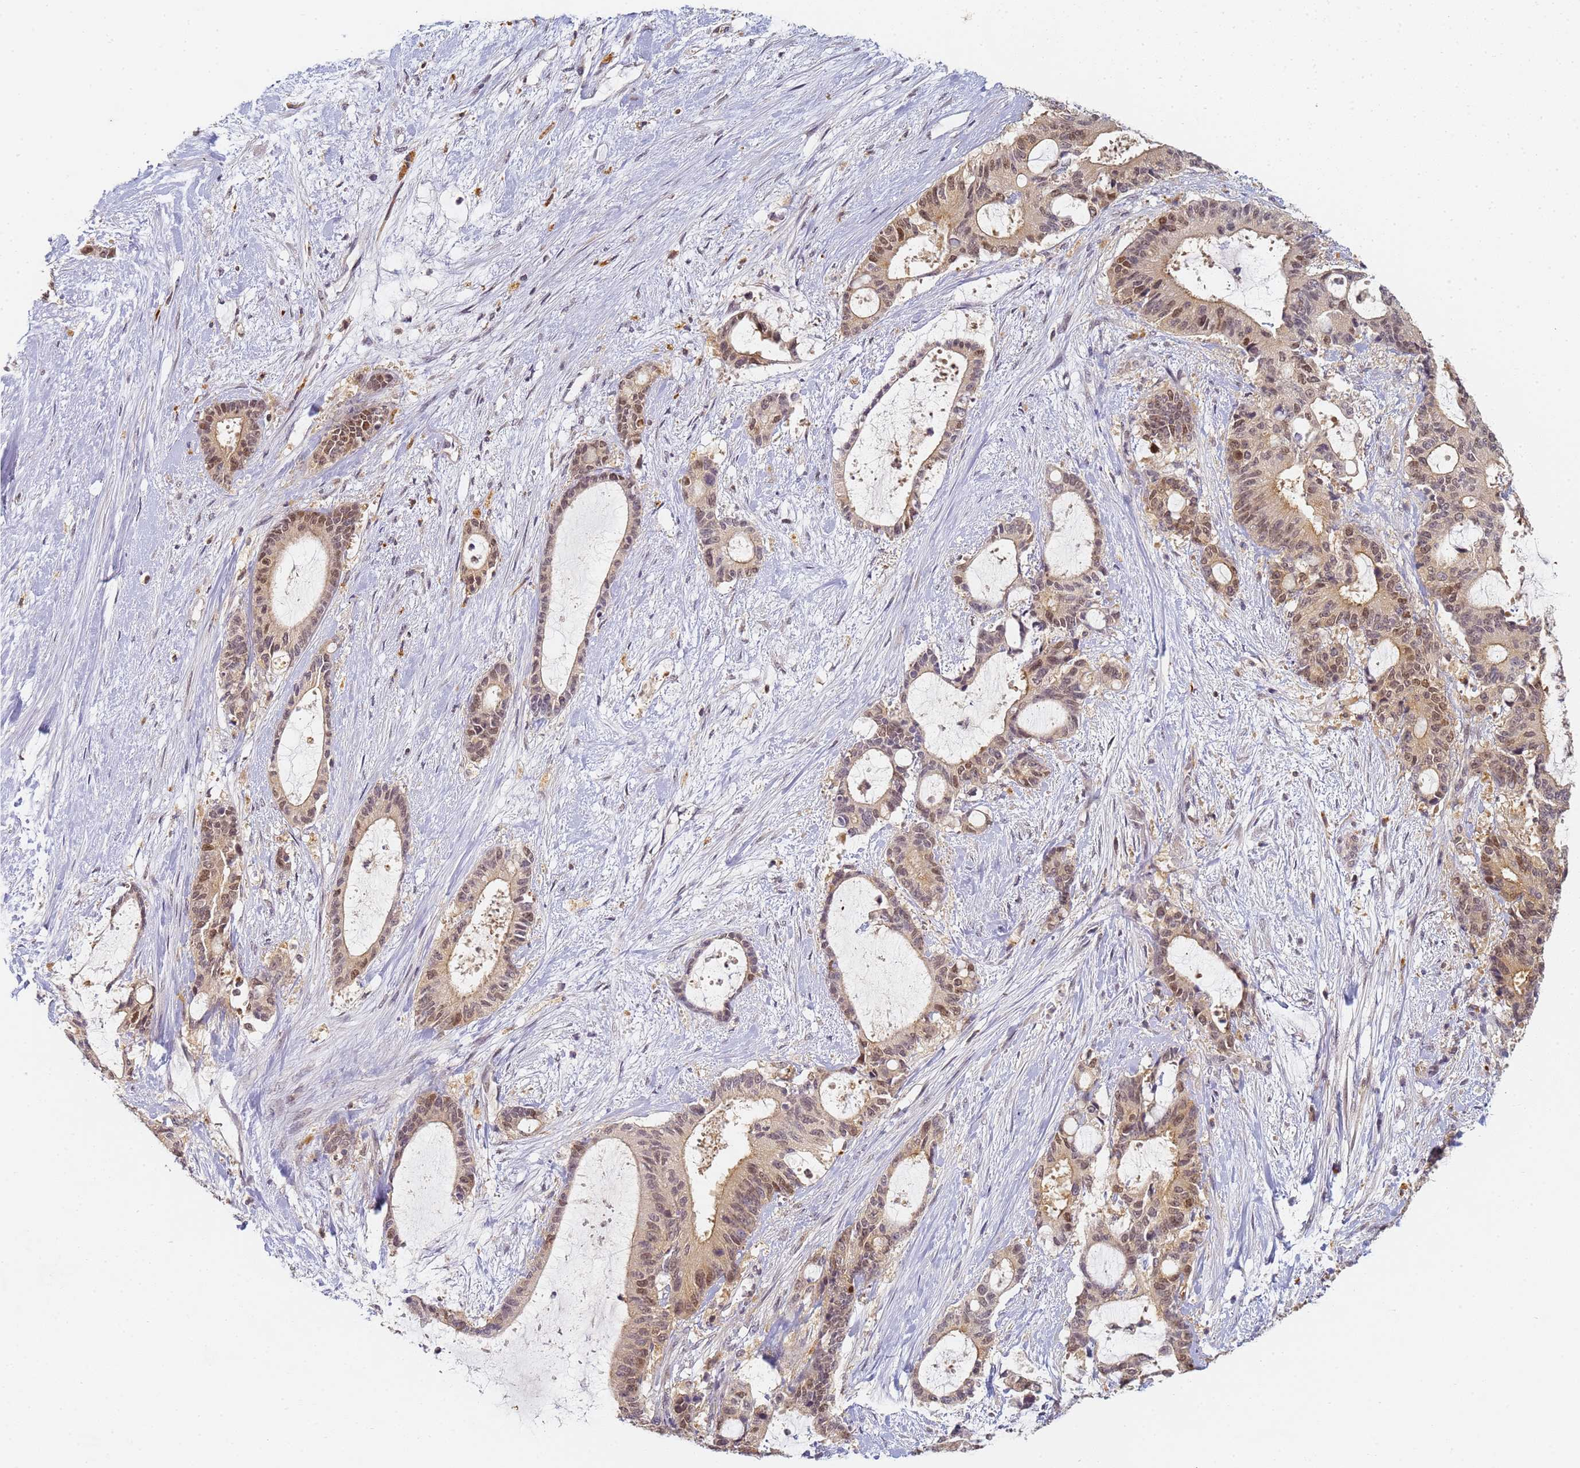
{"staining": {"intensity": "moderate", "quantity": ">75%", "location": "nuclear"}, "tissue": "liver cancer", "cell_type": "Tumor cells", "image_type": "cancer", "snomed": [{"axis": "morphology", "description": "Normal tissue, NOS"}, {"axis": "morphology", "description": "Cholangiocarcinoma"}, {"axis": "topography", "description": "Liver"}, {"axis": "topography", "description": "Peripheral nerve tissue"}], "caption": "IHC histopathology image of neoplastic tissue: human liver cholangiocarcinoma stained using immunohistochemistry exhibits medium levels of moderate protein expression localized specifically in the nuclear of tumor cells, appearing as a nuclear brown color.", "gene": "HMCES", "patient": {"sex": "female", "age": 73}}